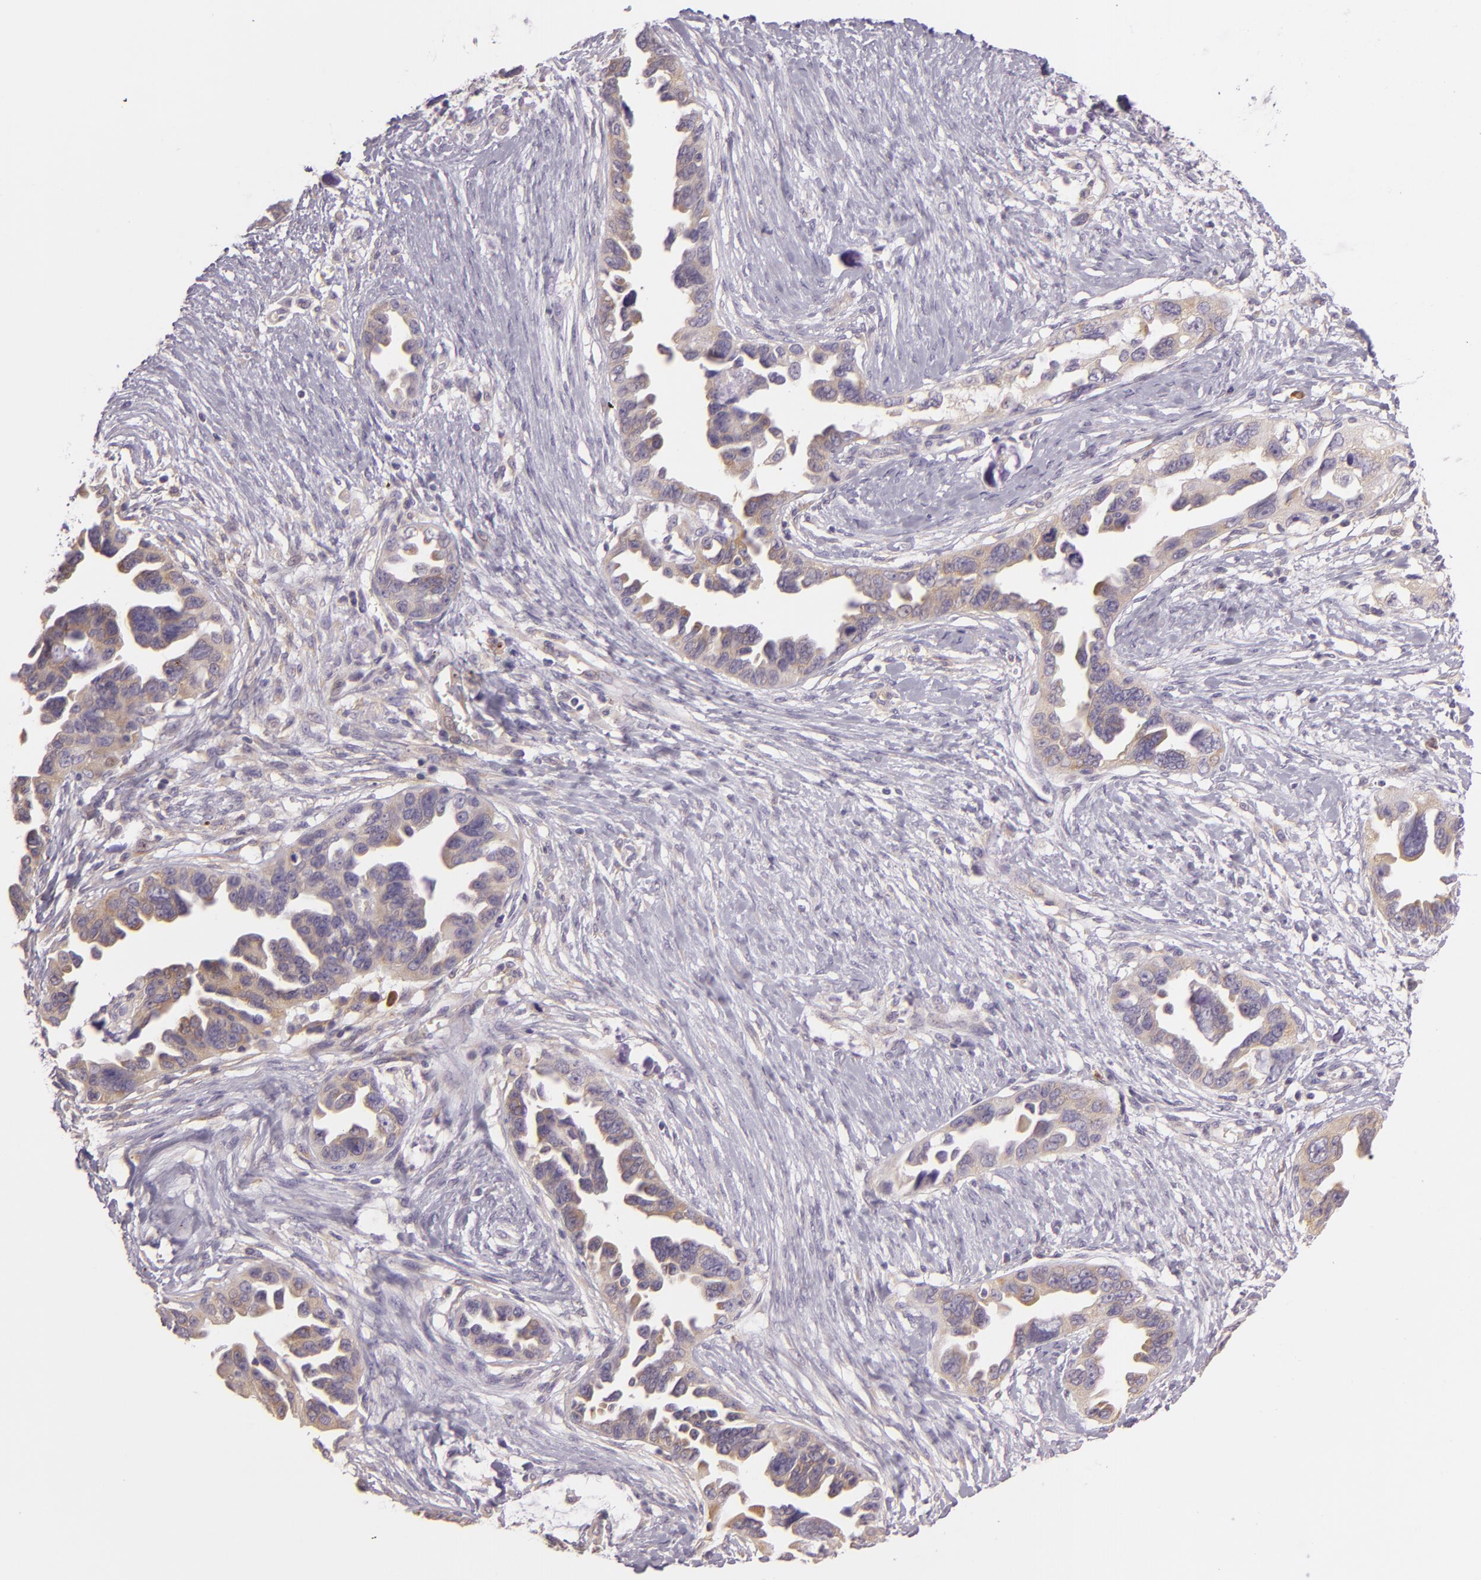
{"staining": {"intensity": "weak", "quantity": "25%-75%", "location": "cytoplasmic/membranous"}, "tissue": "ovarian cancer", "cell_type": "Tumor cells", "image_type": "cancer", "snomed": [{"axis": "morphology", "description": "Cystadenocarcinoma, serous, NOS"}, {"axis": "topography", "description": "Ovary"}], "caption": "Protein expression by immunohistochemistry demonstrates weak cytoplasmic/membranous staining in approximately 25%-75% of tumor cells in serous cystadenocarcinoma (ovarian).", "gene": "ZC3H7B", "patient": {"sex": "female", "age": 63}}